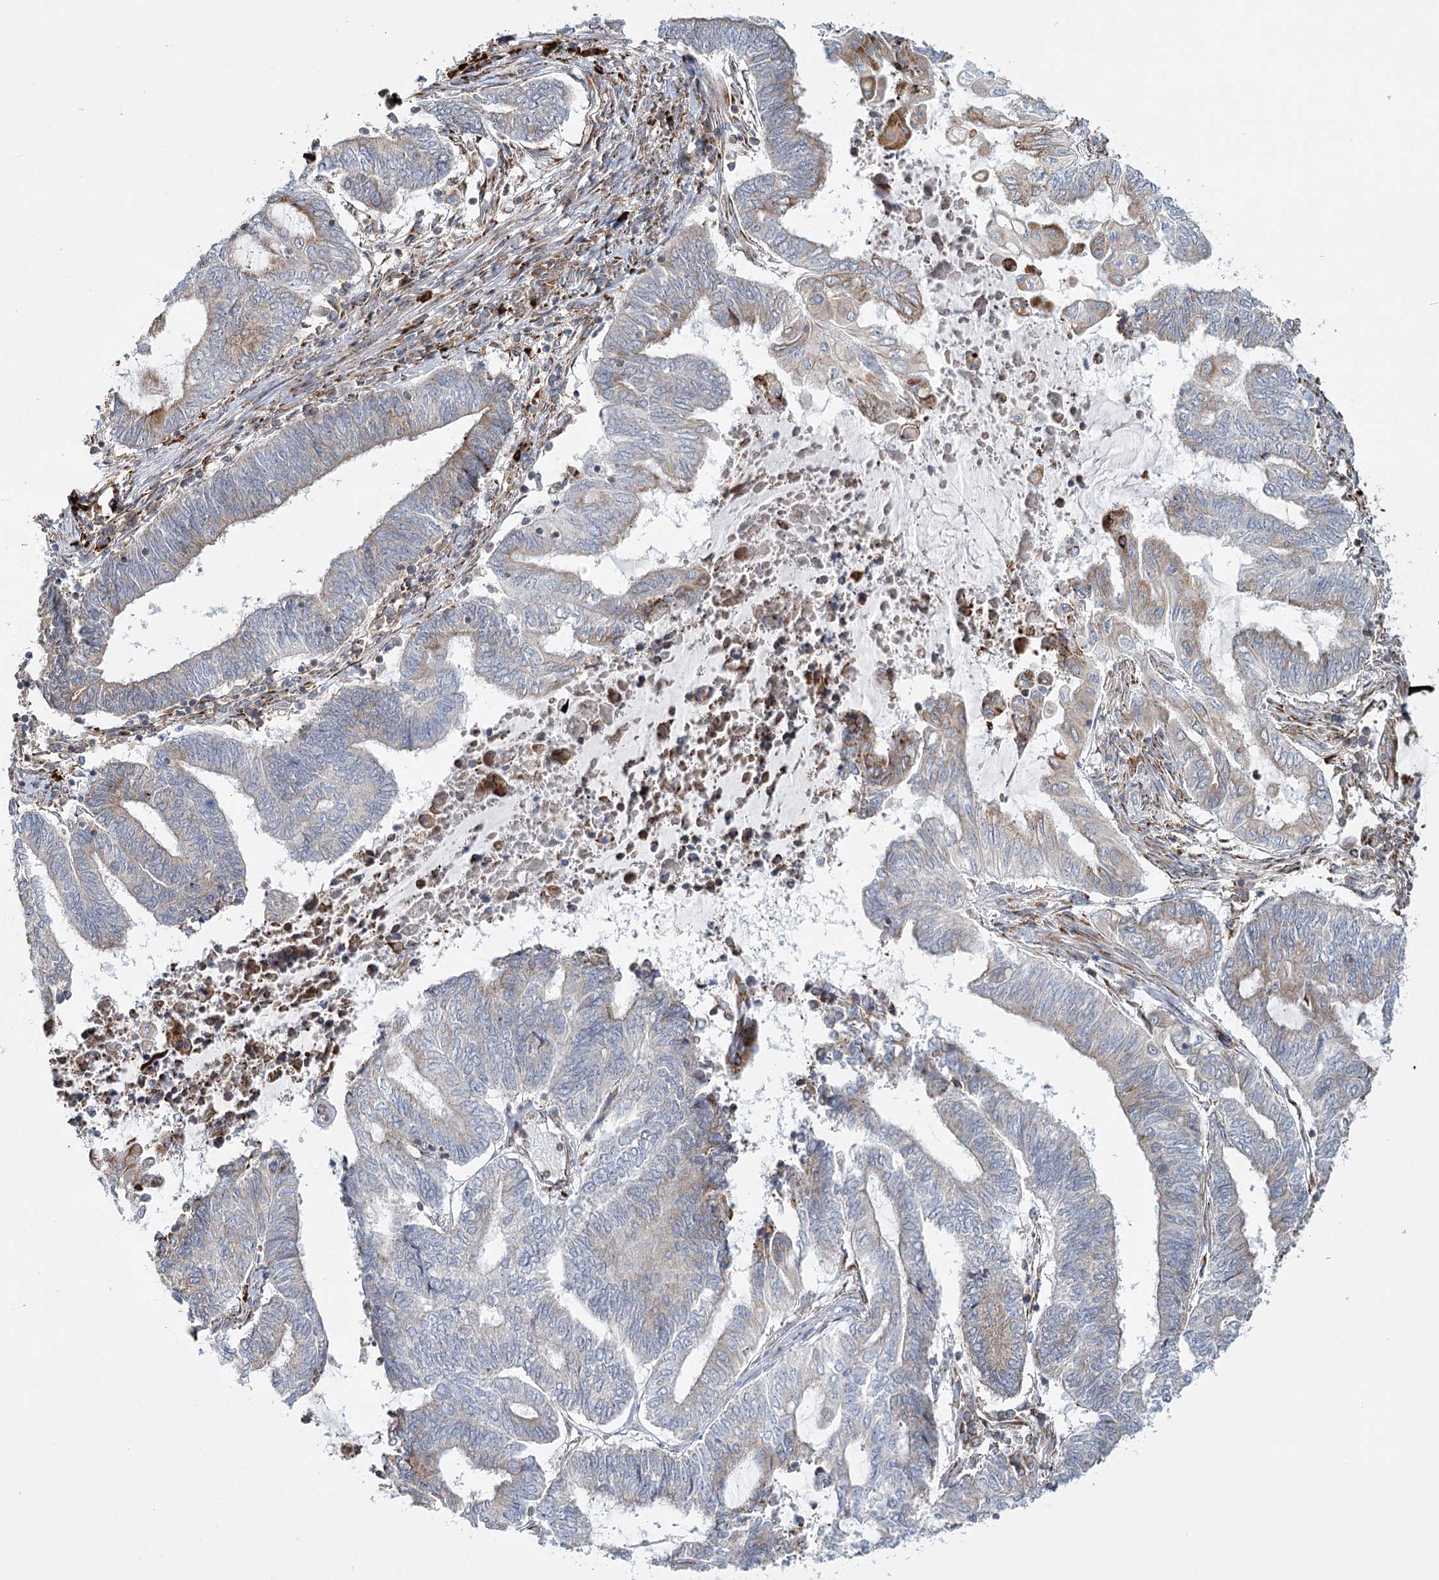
{"staining": {"intensity": "weak", "quantity": "25%-75%", "location": "cytoplasmic/membranous"}, "tissue": "endometrial cancer", "cell_type": "Tumor cells", "image_type": "cancer", "snomed": [{"axis": "morphology", "description": "Adenocarcinoma, NOS"}, {"axis": "topography", "description": "Uterus"}, {"axis": "topography", "description": "Endometrium"}], "caption": "Weak cytoplasmic/membranous protein expression is present in about 25%-75% of tumor cells in endometrial cancer.", "gene": "POGLUT1", "patient": {"sex": "female", "age": 70}}